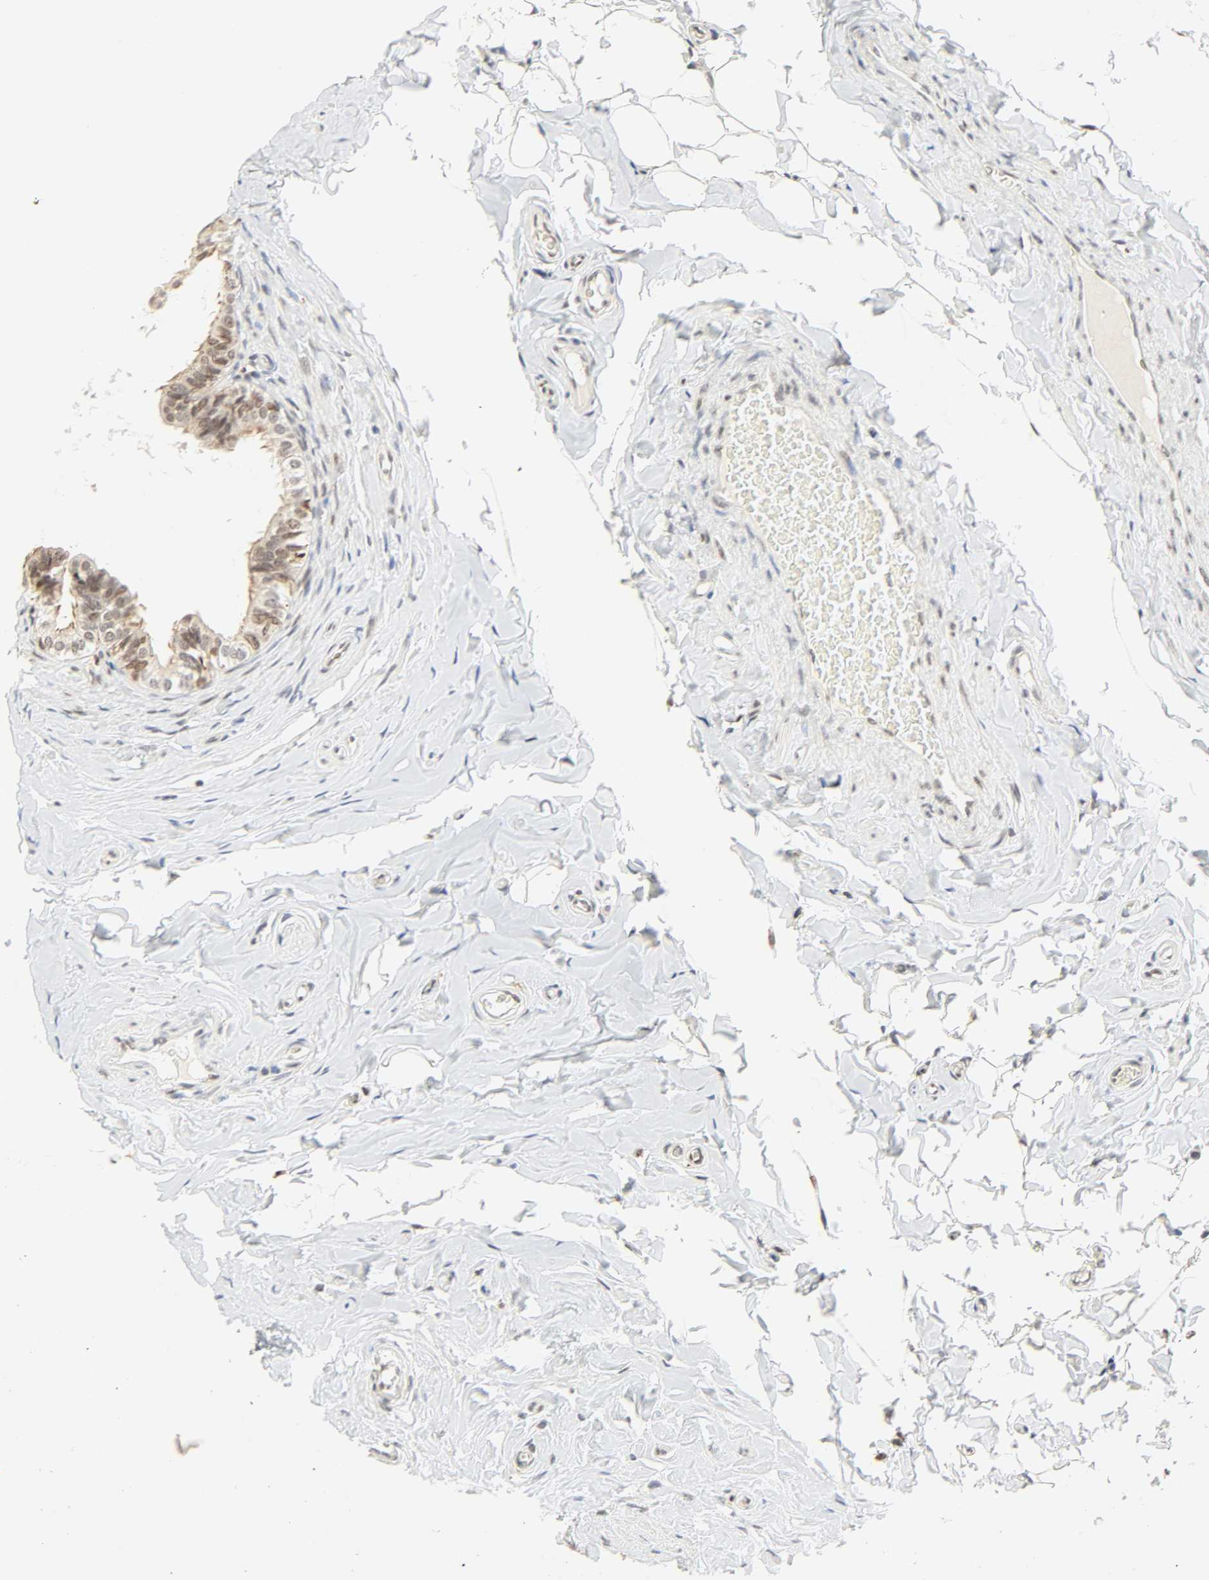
{"staining": {"intensity": "moderate", "quantity": "25%-75%", "location": "nuclear"}, "tissue": "epididymis", "cell_type": "Glandular cells", "image_type": "normal", "snomed": [{"axis": "morphology", "description": "Normal tissue, NOS"}, {"axis": "topography", "description": "Epididymis"}], "caption": "This image exhibits unremarkable epididymis stained with immunohistochemistry (IHC) to label a protein in brown. The nuclear of glandular cells show moderate positivity for the protein. Nuclei are counter-stained blue.", "gene": "DAZAP1", "patient": {"sex": "male", "age": 26}}